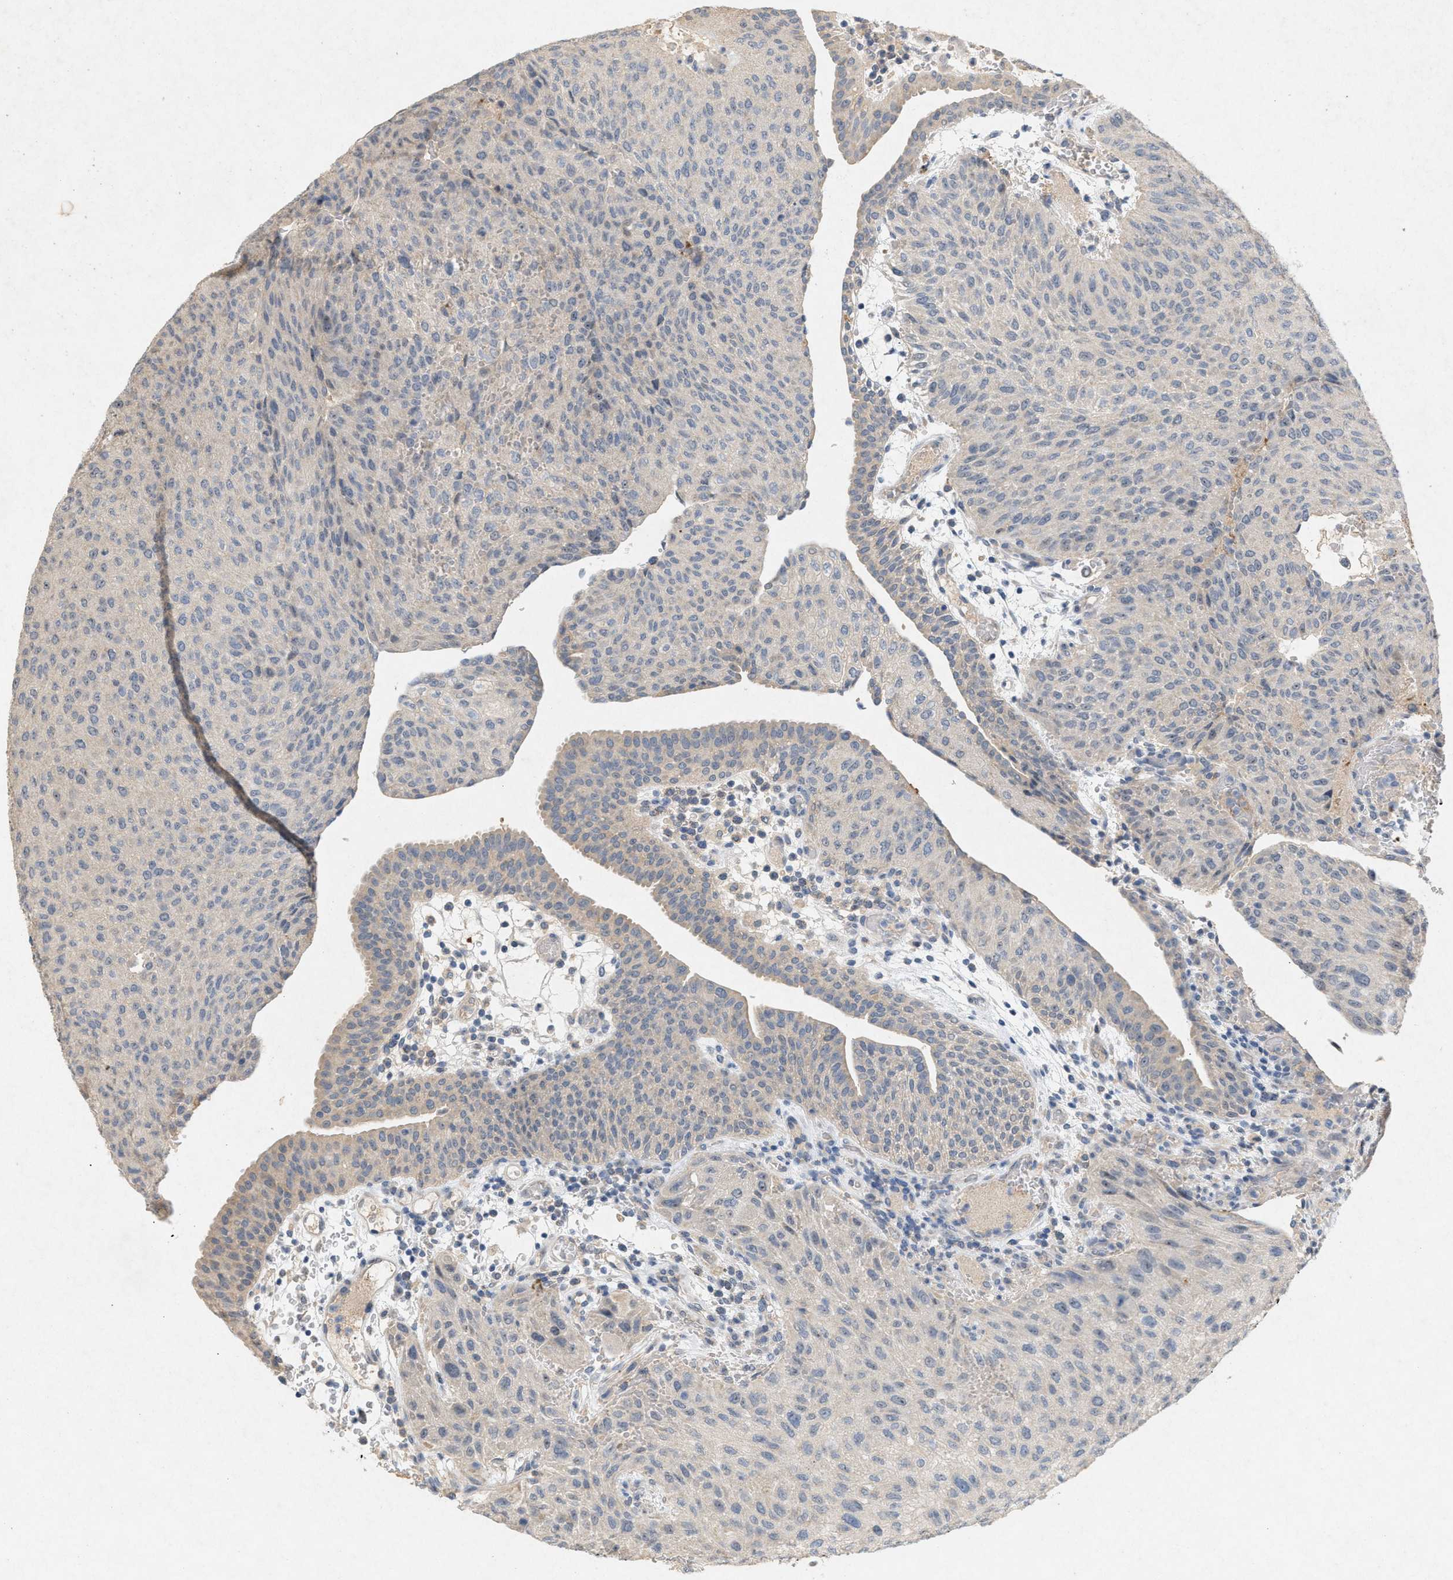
{"staining": {"intensity": "negative", "quantity": "none", "location": "none"}, "tissue": "urothelial cancer", "cell_type": "Tumor cells", "image_type": "cancer", "snomed": [{"axis": "morphology", "description": "Urothelial carcinoma, Low grade"}, {"axis": "morphology", "description": "Urothelial carcinoma, High grade"}, {"axis": "topography", "description": "Urinary bladder"}], "caption": "Tumor cells are negative for brown protein staining in urothelial cancer.", "gene": "DCAF7", "patient": {"sex": "male", "age": 35}}